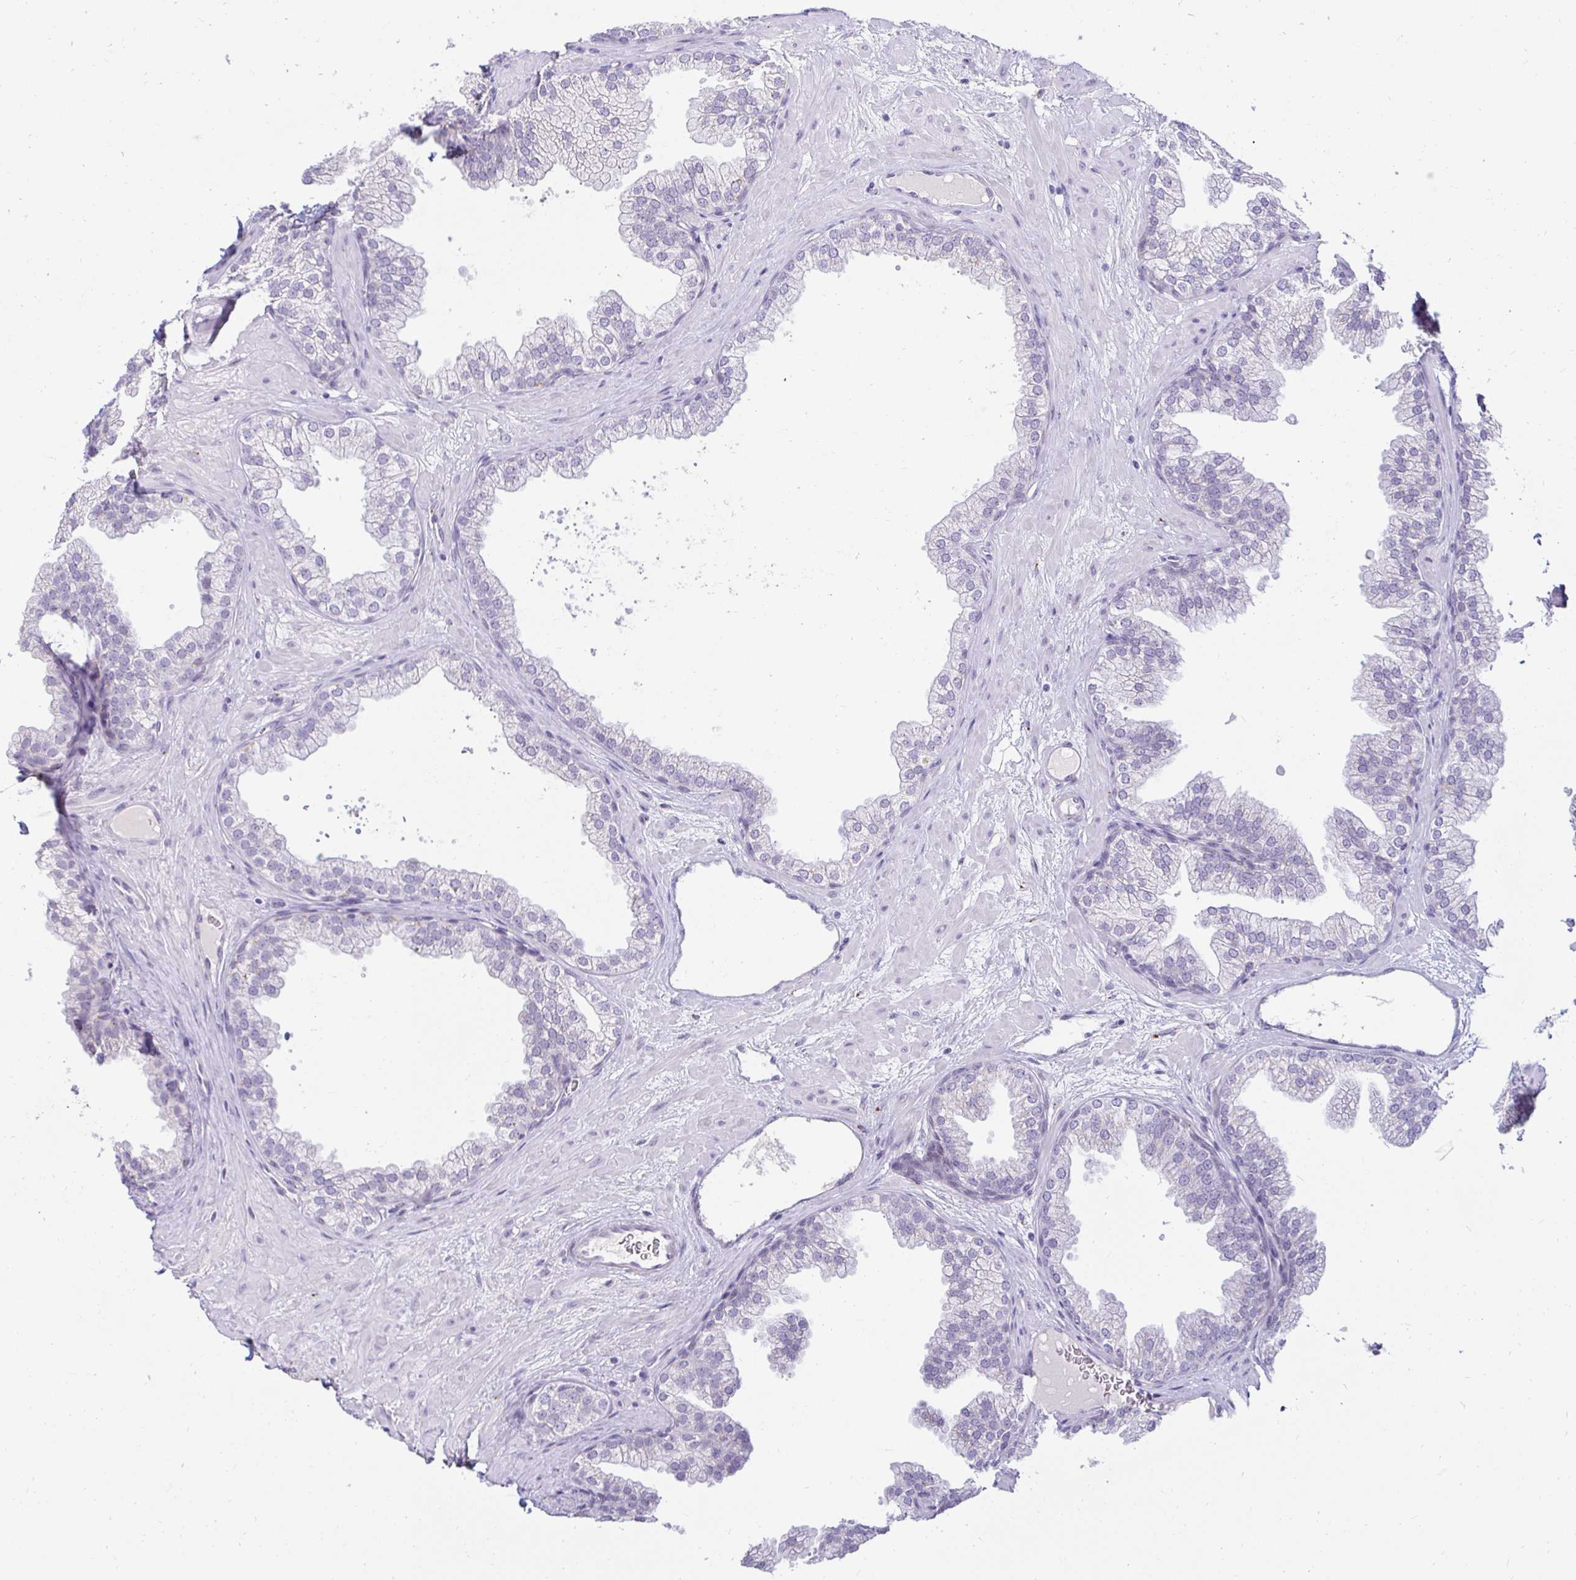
{"staining": {"intensity": "negative", "quantity": "none", "location": "none"}, "tissue": "prostate", "cell_type": "Glandular cells", "image_type": "normal", "snomed": [{"axis": "morphology", "description": "Normal tissue, NOS"}, {"axis": "topography", "description": "Prostate"}], "caption": "Immunohistochemistry photomicrograph of normal prostate: prostate stained with DAB (3,3'-diaminobenzidine) exhibits no significant protein staining in glandular cells.", "gene": "OR51D1", "patient": {"sex": "male", "age": 37}}